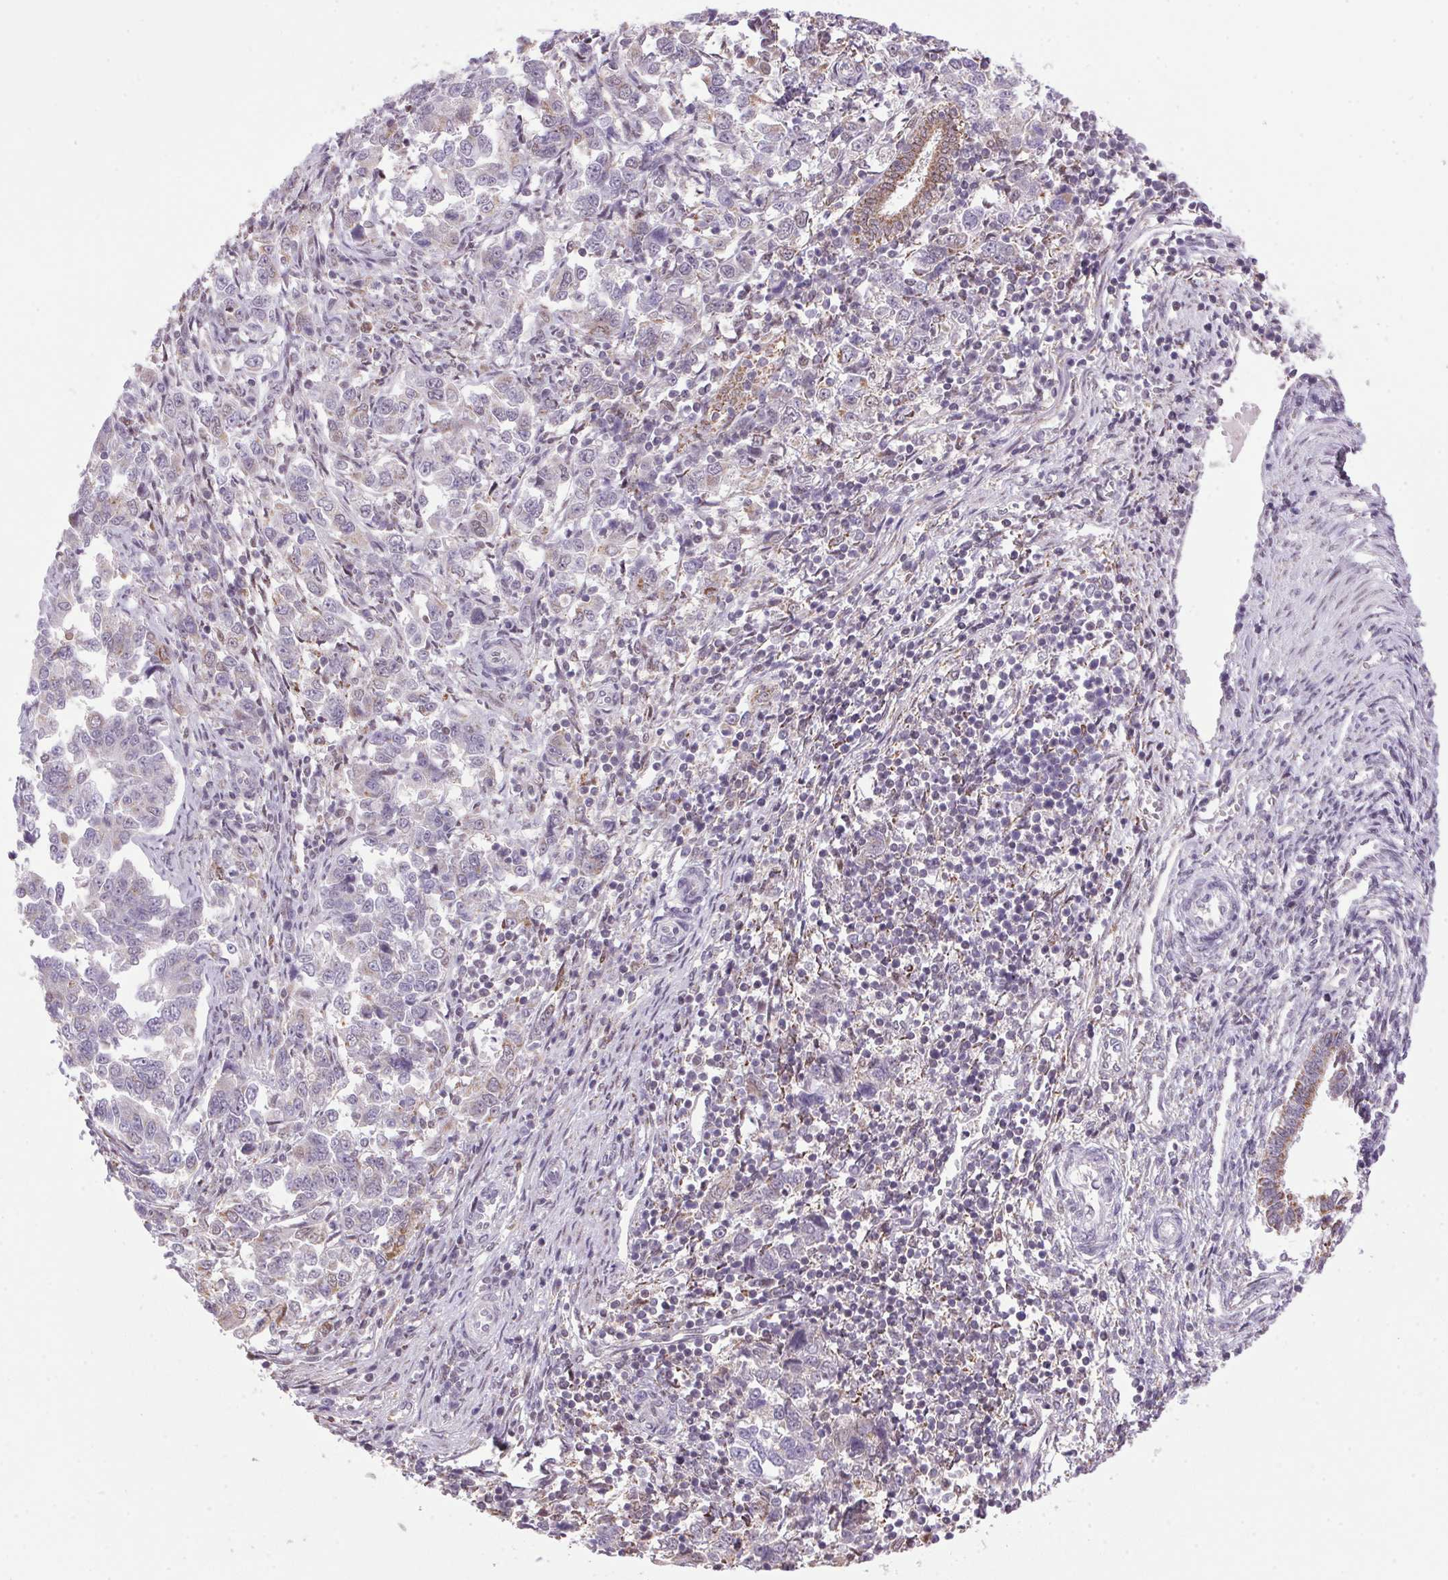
{"staining": {"intensity": "weak", "quantity": "25%-75%", "location": "cytoplasmic/membranous"}, "tissue": "endometrial cancer", "cell_type": "Tumor cells", "image_type": "cancer", "snomed": [{"axis": "morphology", "description": "Adenocarcinoma, NOS"}, {"axis": "topography", "description": "Endometrium"}], "caption": "Human endometrial cancer (adenocarcinoma) stained with a protein marker exhibits weak staining in tumor cells.", "gene": "AKR1E2", "patient": {"sex": "female", "age": 43}}